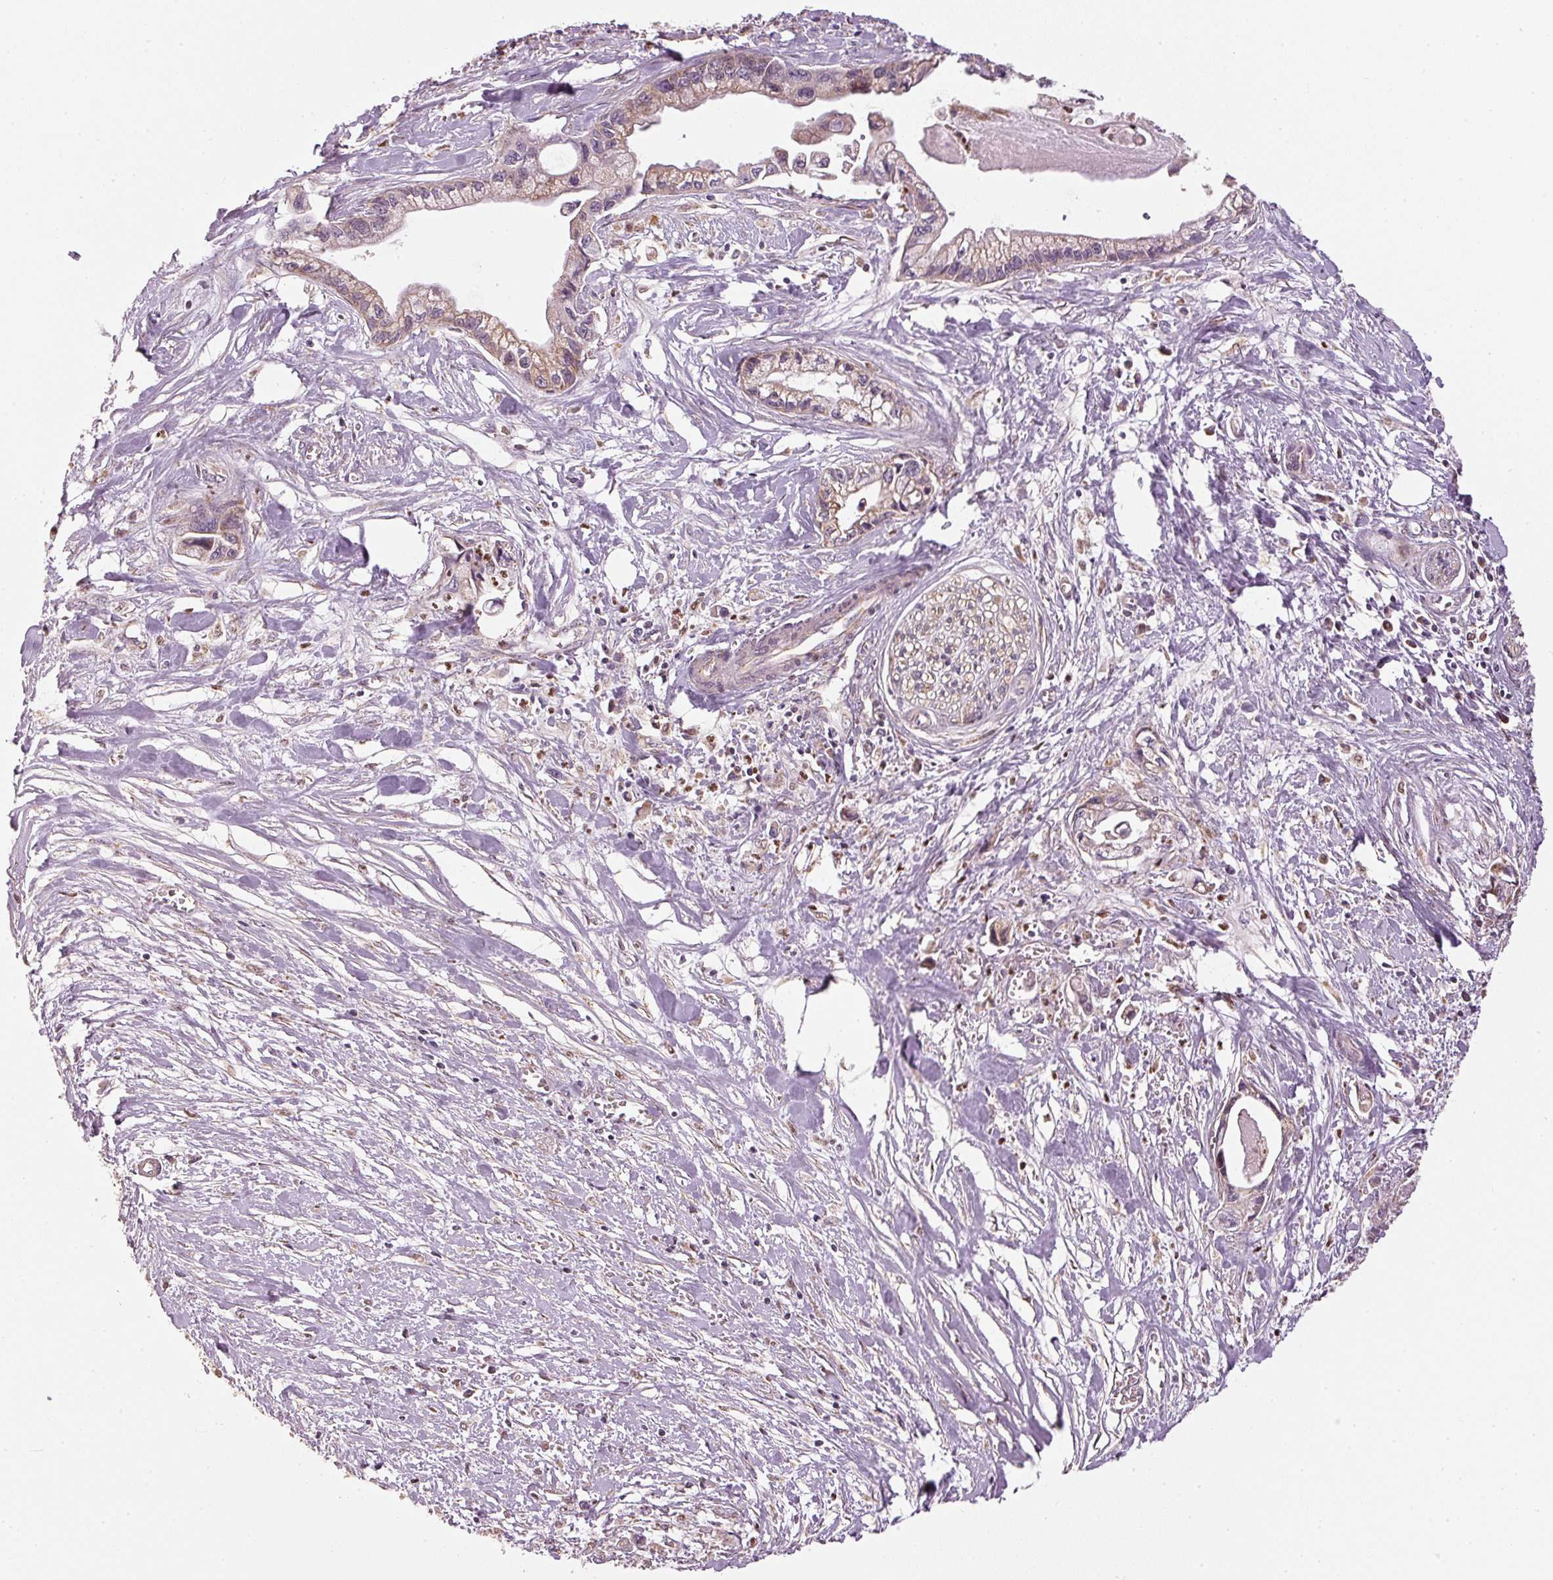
{"staining": {"intensity": "weak", "quantity": ">75%", "location": "cytoplasmic/membranous"}, "tissue": "pancreatic cancer", "cell_type": "Tumor cells", "image_type": "cancer", "snomed": [{"axis": "morphology", "description": "Adenocarcinoma, NOS"}, {"axis": "topography", "description": "Pancreas"}], "caption": "Immunohistochemistry of human pancreatic adenocarcinoma displays low levels of weak cytoplasmic/membranous staining in approximately >75% of tumor cells.", "gene": "MTHFD1L", "patient": {"sex": "male", "age": 61}}